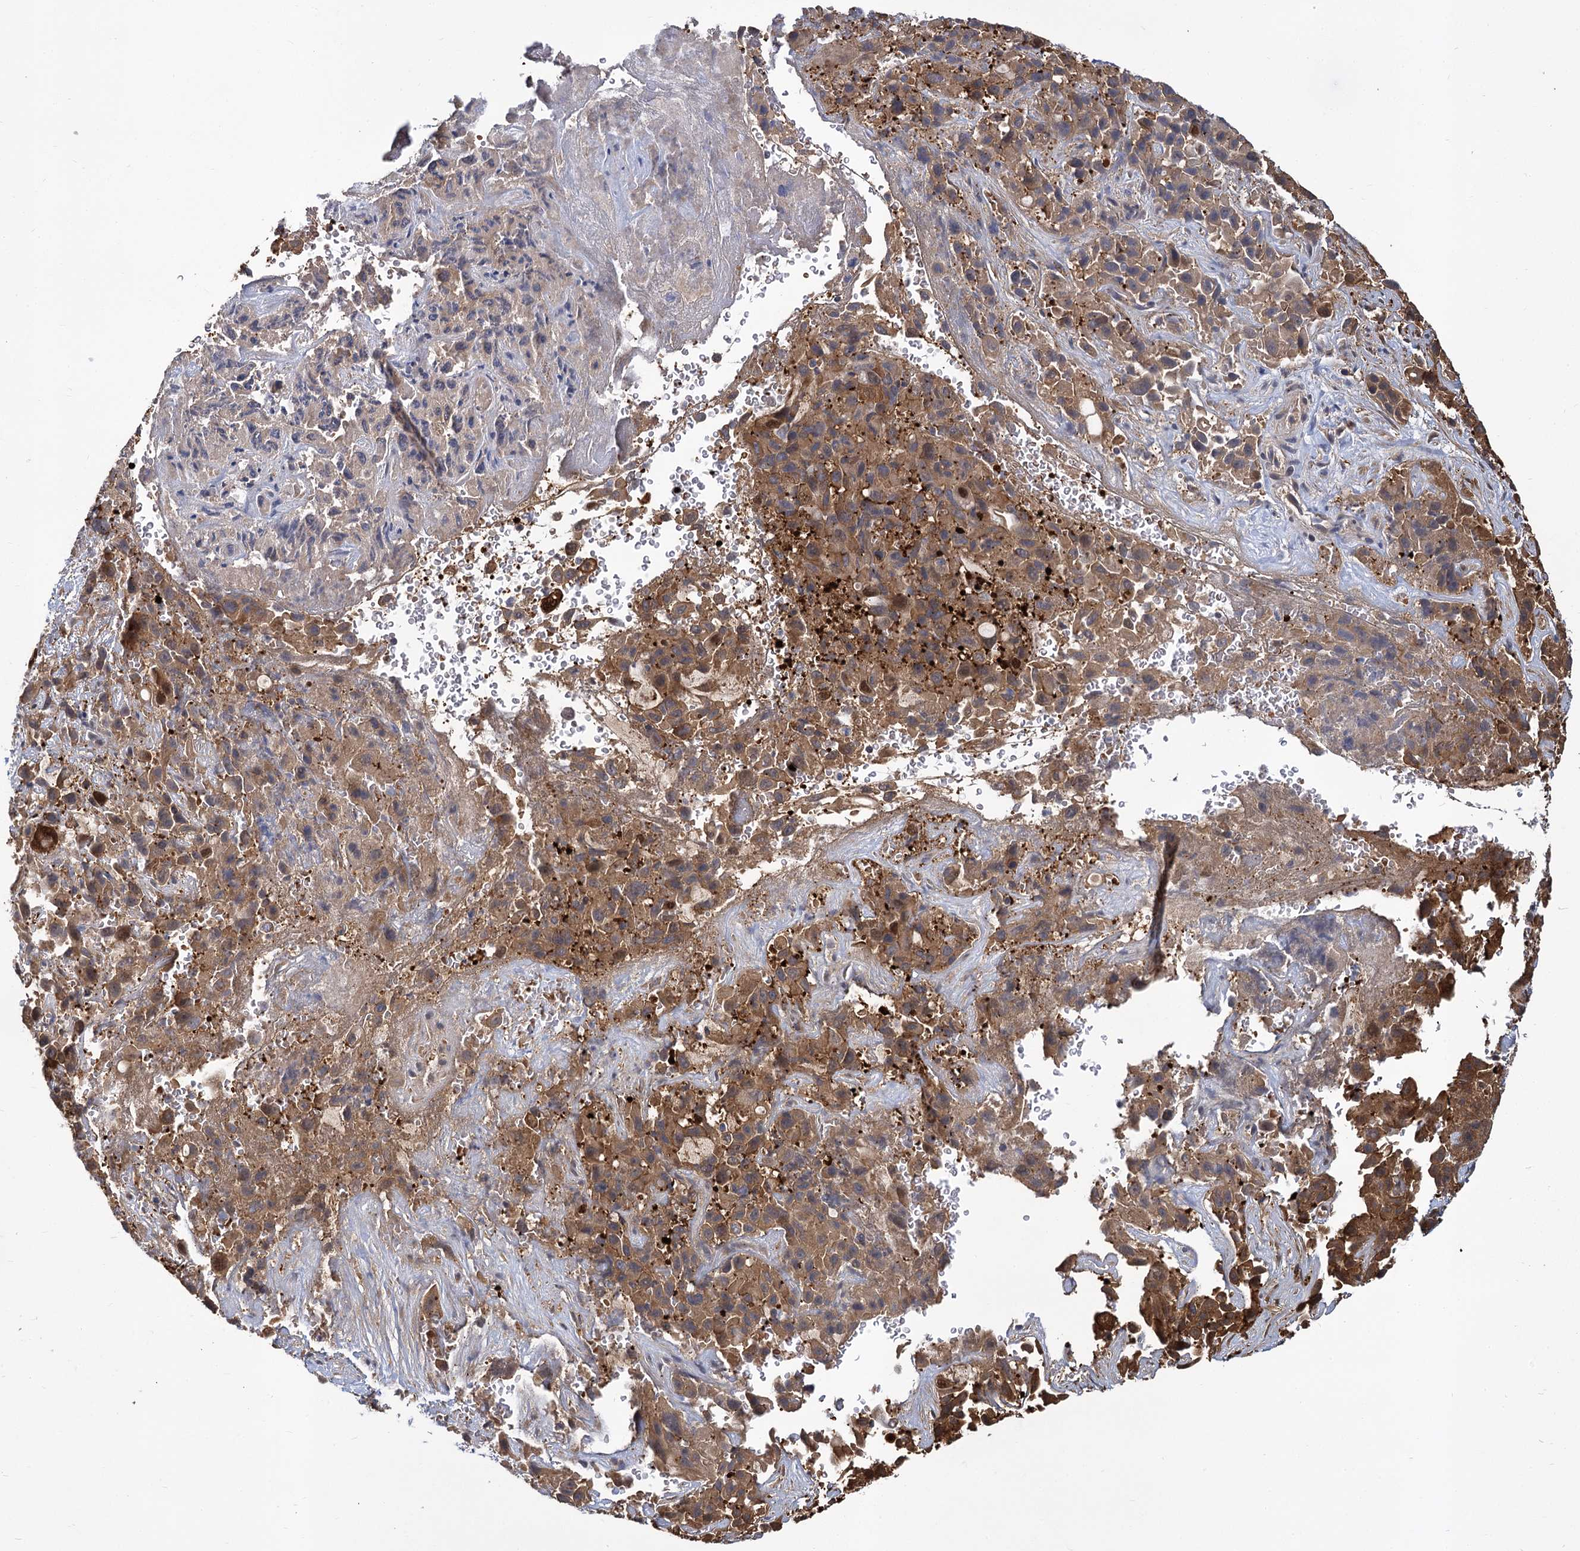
{"staining": {"intensity": "moderate", "quantity": ">75%", "location": "cytoplasmic/membranous"}, "tissue": "liver cancer", "cell_type": "Tumor cells", "image_type": "cancer", "snomed": [{"axis": "morphology", "description": "Cholangiocarcinoma"}, {"axis": "topography", "description": "Liver"}], "caption": "Human liver cancer (cholangiocarcinoma) stained with a brown dye reveals moderate cytoplasmic/membranous positive staining in about >75% of tumor cells.", "gene": "GCLC", "patient": {"sex": "female", "age": 52}}